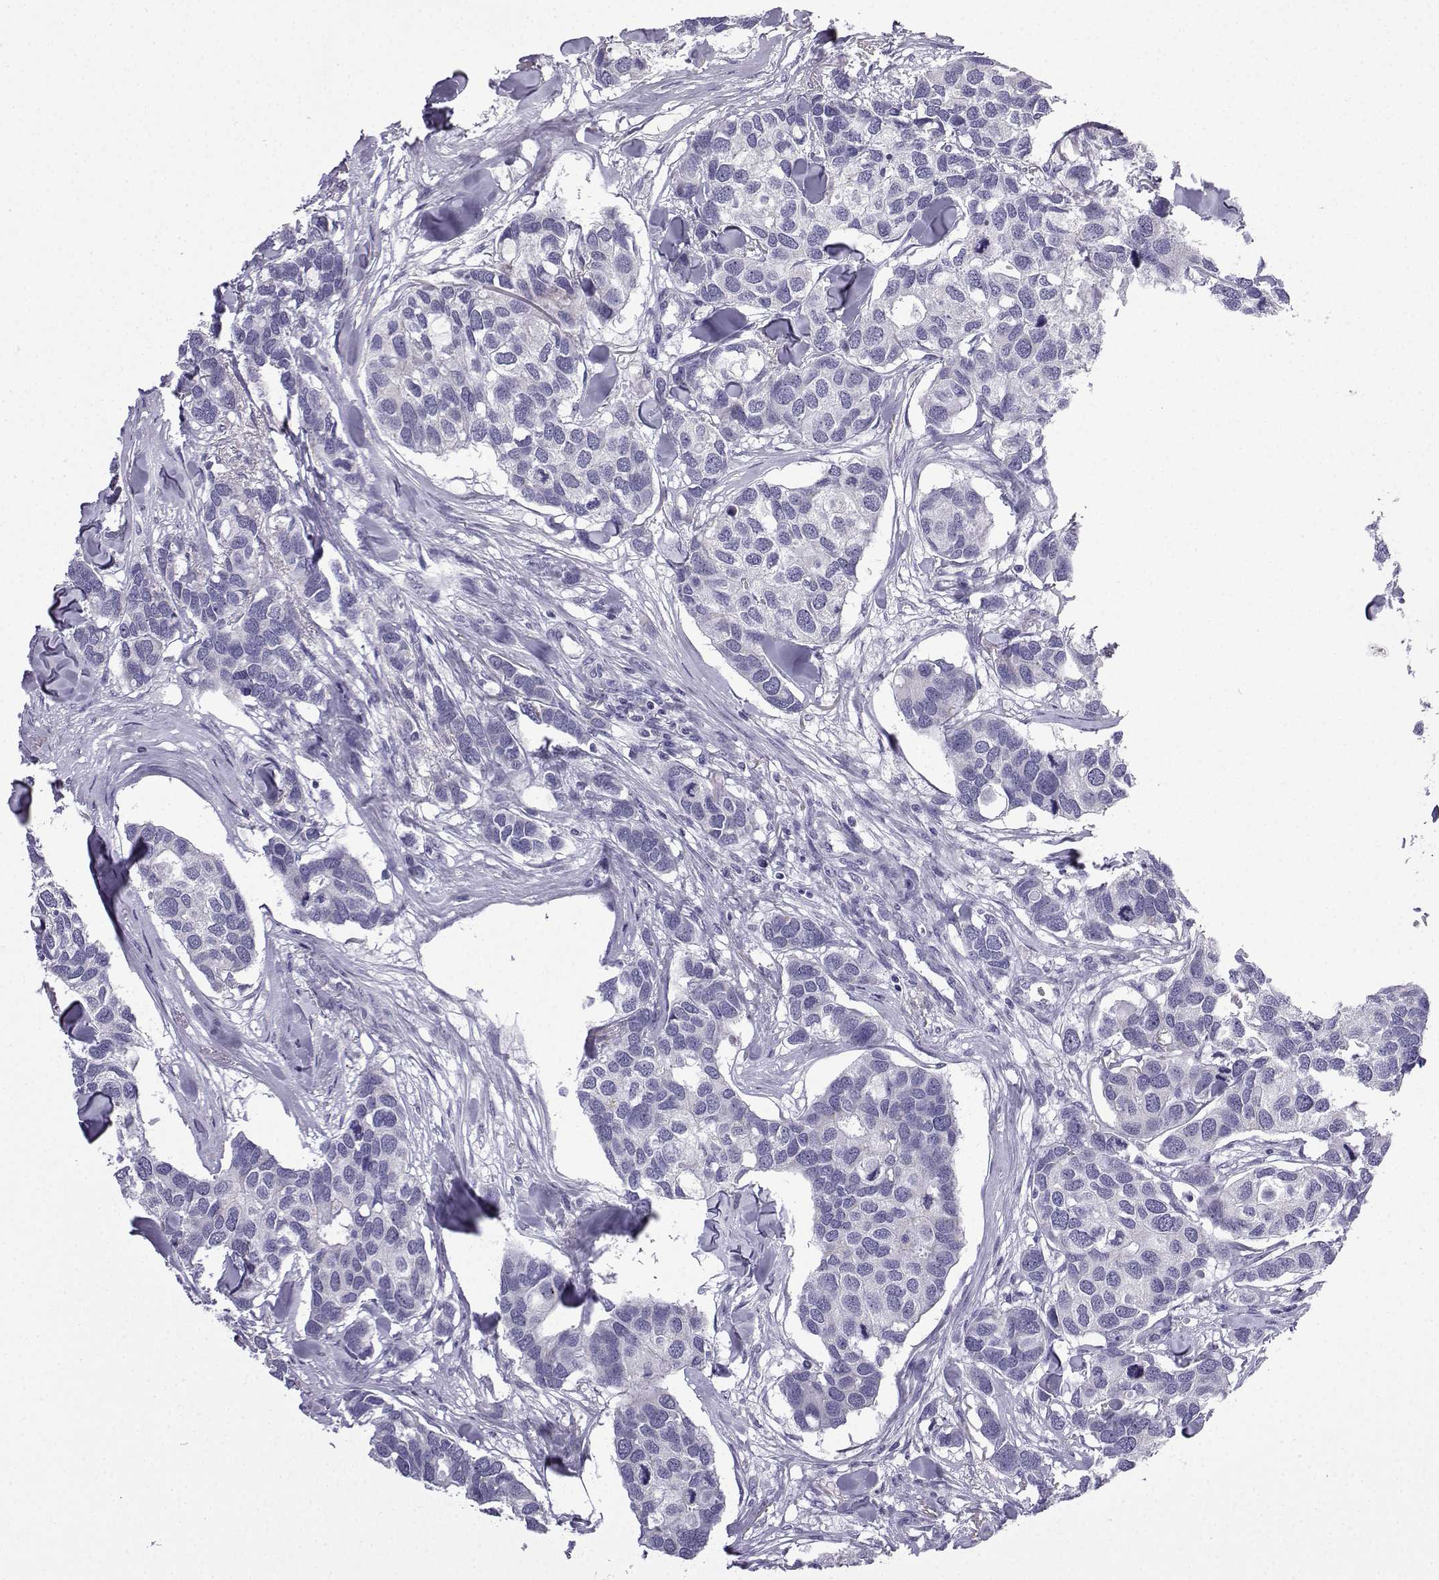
{"staining": {"intensity": "negative", "quantity": "none", "location": "none"}, "tissue": "breast cancer", "cell_type": "Tumor cells", "image_type": "cancer", "snomed": [{"axis": "morphology", "description": "Duct carcinoma"}, {"axis": "topography", "description": "Breast"}], "caption": "A high-resolution image shows immunohistochemistry staining of invasive ductal carcinoma (breast), which displays no significant expression in tumor cells. (Stains: DAB immunohistochemistry (IHC) with hematoxylin counter stain, Microscopy: brightfield microscopy at high magnification).", "gene": "ACRBP", "patient": {"sex": "female", "age": 83}}